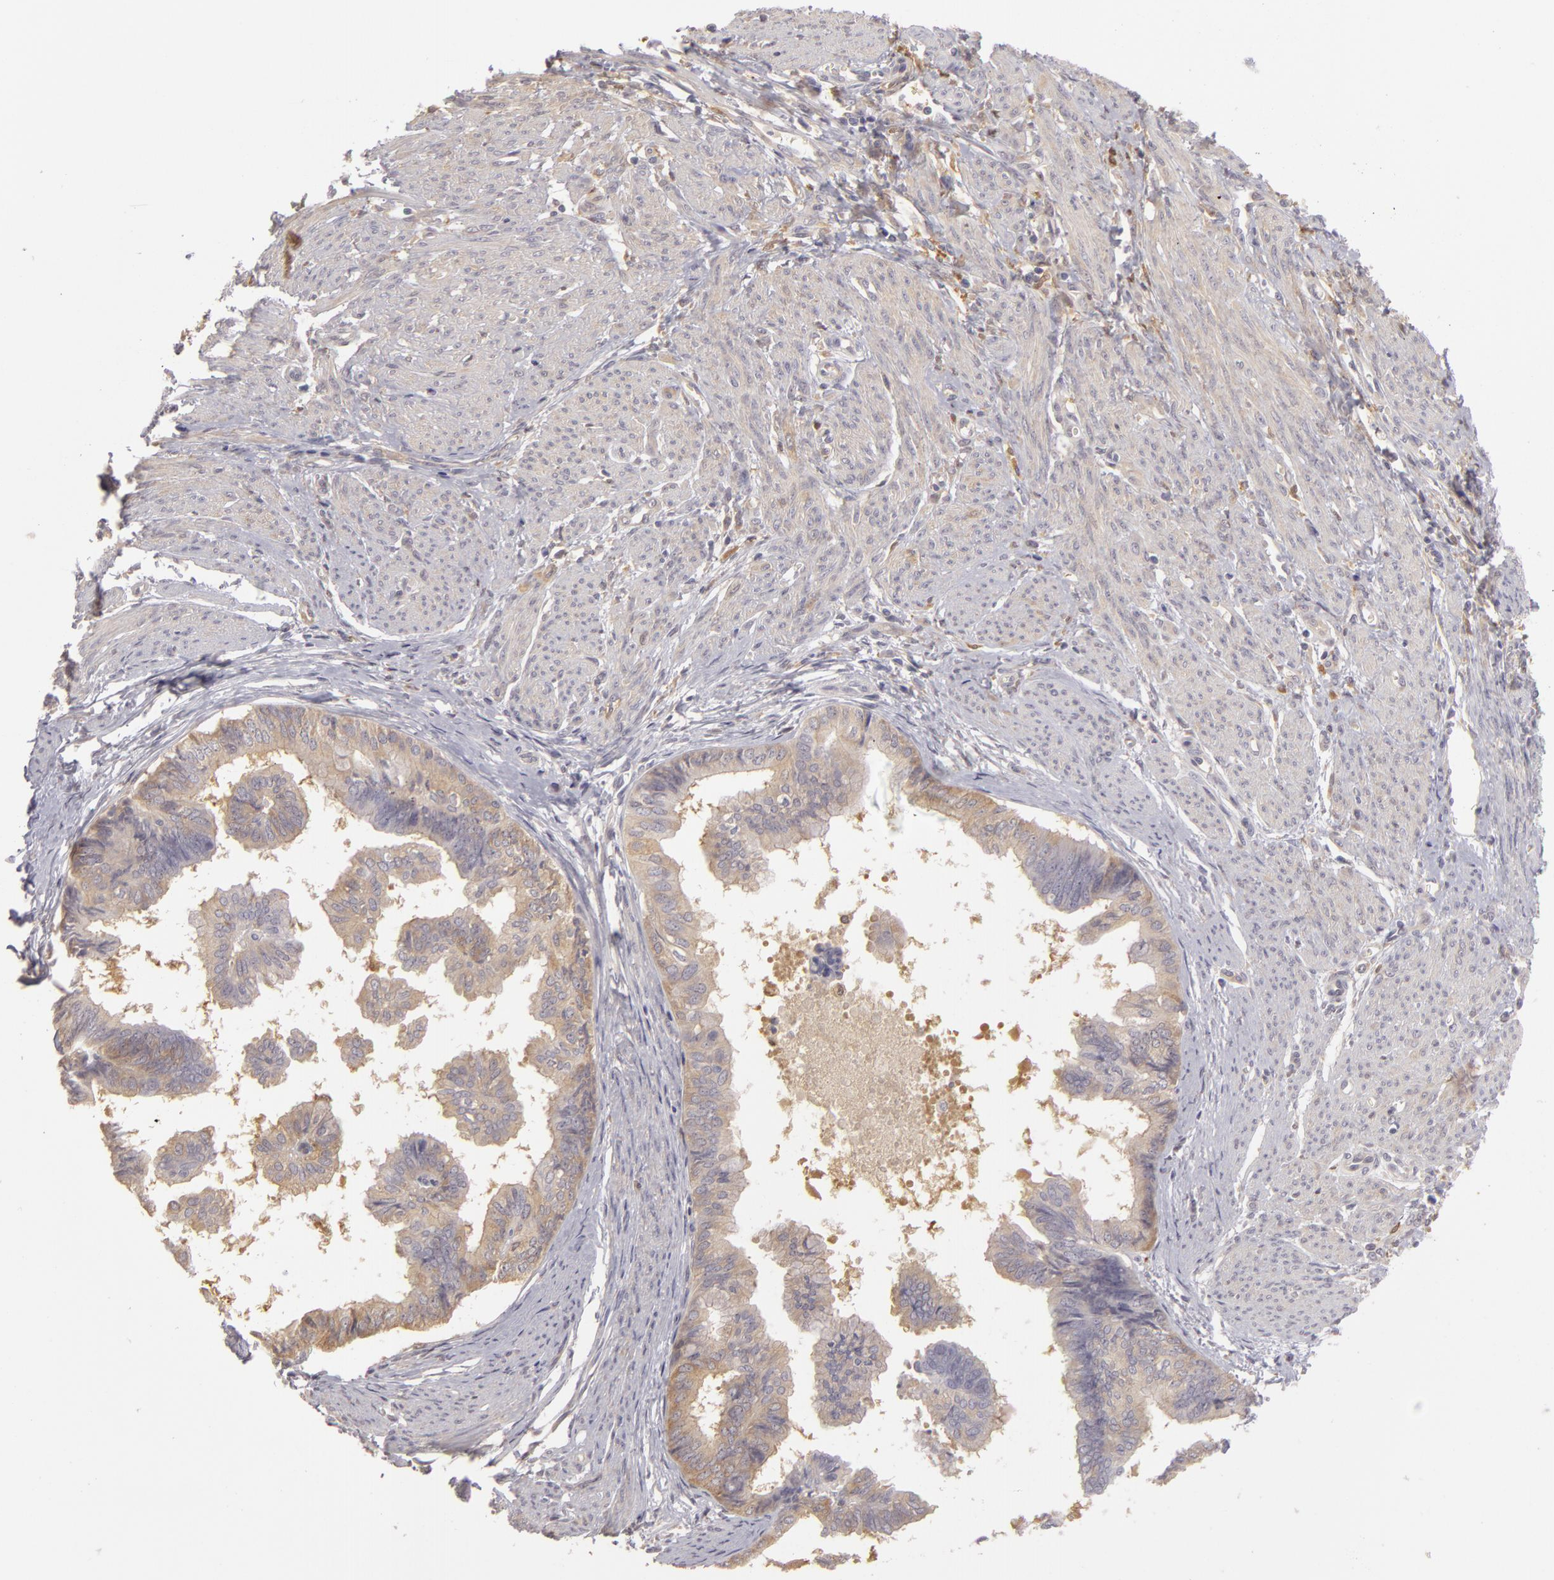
{"staining": {"intensity": "negative", "quantity": "none", "location": "none"}, "tissue": "endometrial cancer", "cell_type": "Tumor cells", "image_type": "cancer", "snomed": [{"axis": "morphology", "description": "Adenocarcinoma, NOS"}, {"axis": "topography", "description": "Endometrium"}], "caption": "Immunohistochemical staining of endometrial cancer (adenocarcinoma) reveals no significant expression in tumor cells.", "gene": "GNPDA1", "patient": {"sex": "female", "age": 75}}